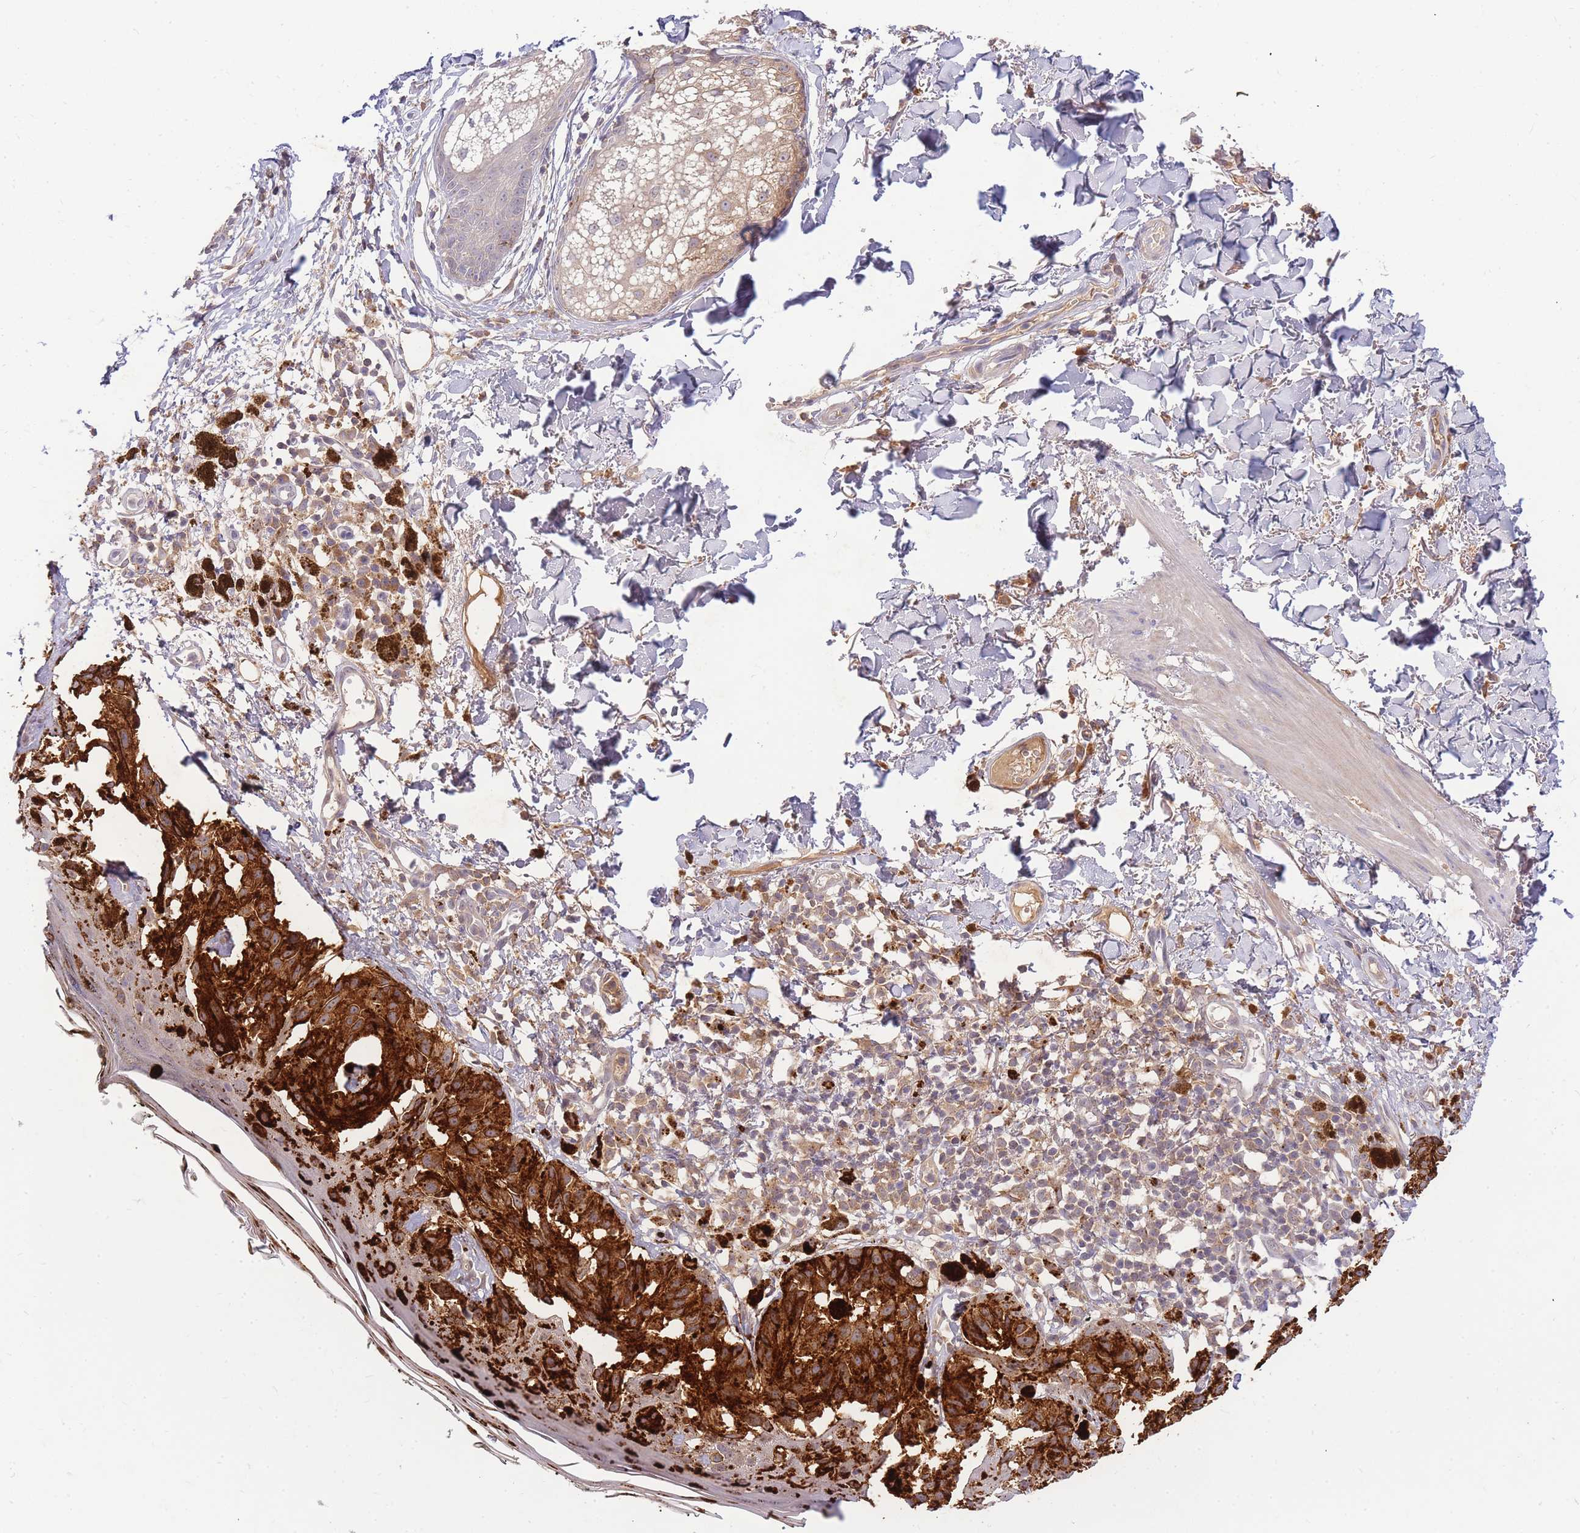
{"staining": {"intensity": "strong", "quantity": ">75%", "location": "cytoplasmic/membranous"}, "tissue": "melanoma", "cell_type": "Tumor cells", "image_type": "cancer", "snomed": [{"axis": "morphology", "description": "Malignant melanoma, NOS"}, {"axis": "topography", "description": "Skin"}], "caption": "The image reveals immunohistochemical staining of malignant melanoma. There is strong cytoplasmic/membranous expression is present in approximately >75% of tumor cells. Using DAB (brown) and hematoxylin (blue) stains, captured at high magnification using brightfield microscopy.", "gene": "ZNF577", "patient": {"sex": "male", "age": 73}}